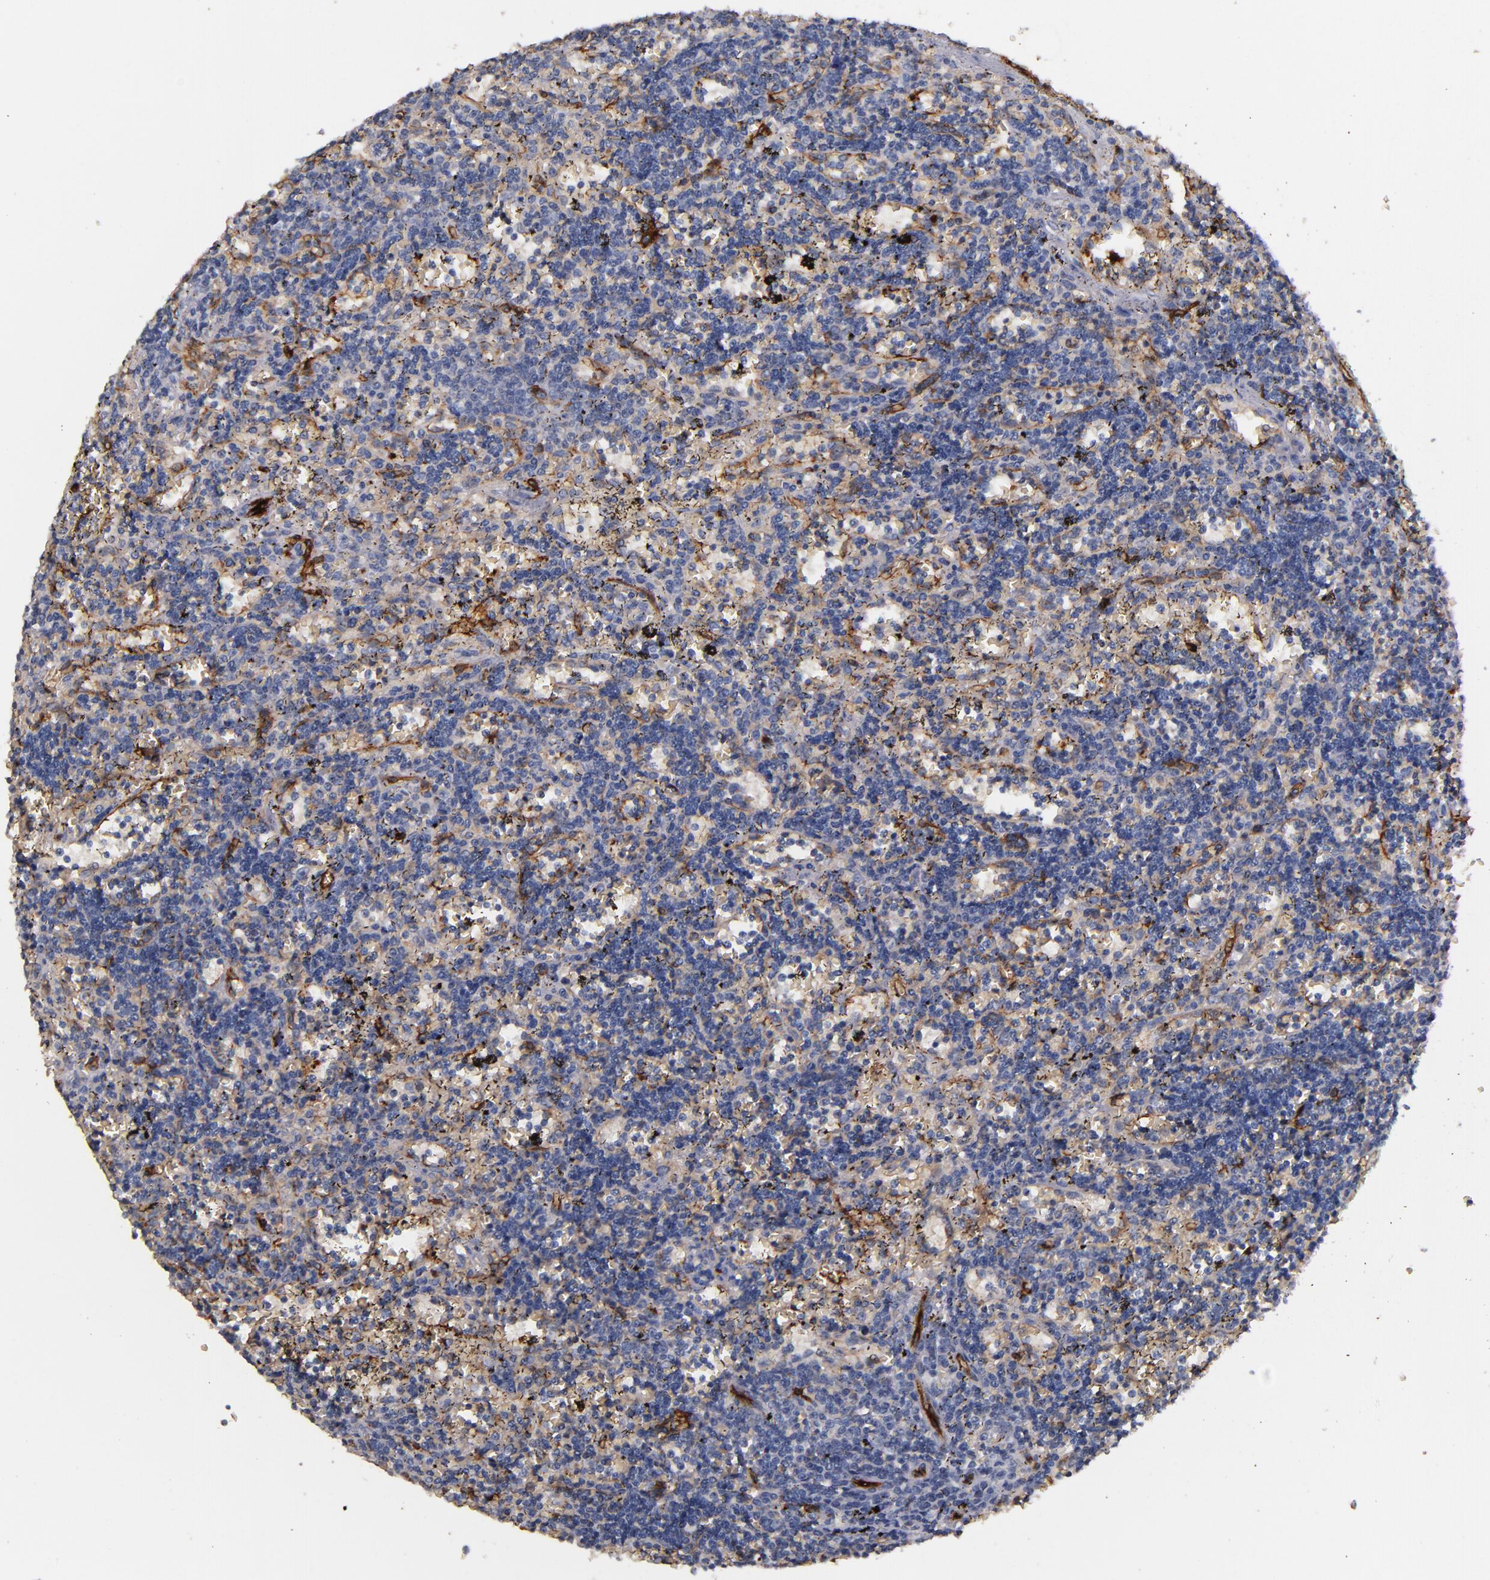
{"staining": {"intensity": "negative", "quantity": "none", "location": "none"}, "tissue": "lymphoma", "cell_type": "Tumor cells", "image_type": "cancer", "snomed": [{"axis": "morphology", "description": "Malignant lymphoma, non-Hodgkin's type, Low grade"}, {"axis": "topography", "description": "Spleen"}], "caption": "Lymphoma was stained to show a protein in brown. There is no significant positivity in tumor cells.", "gene": "CLDN5", "patient": {"sex": "male", "age": 60}}